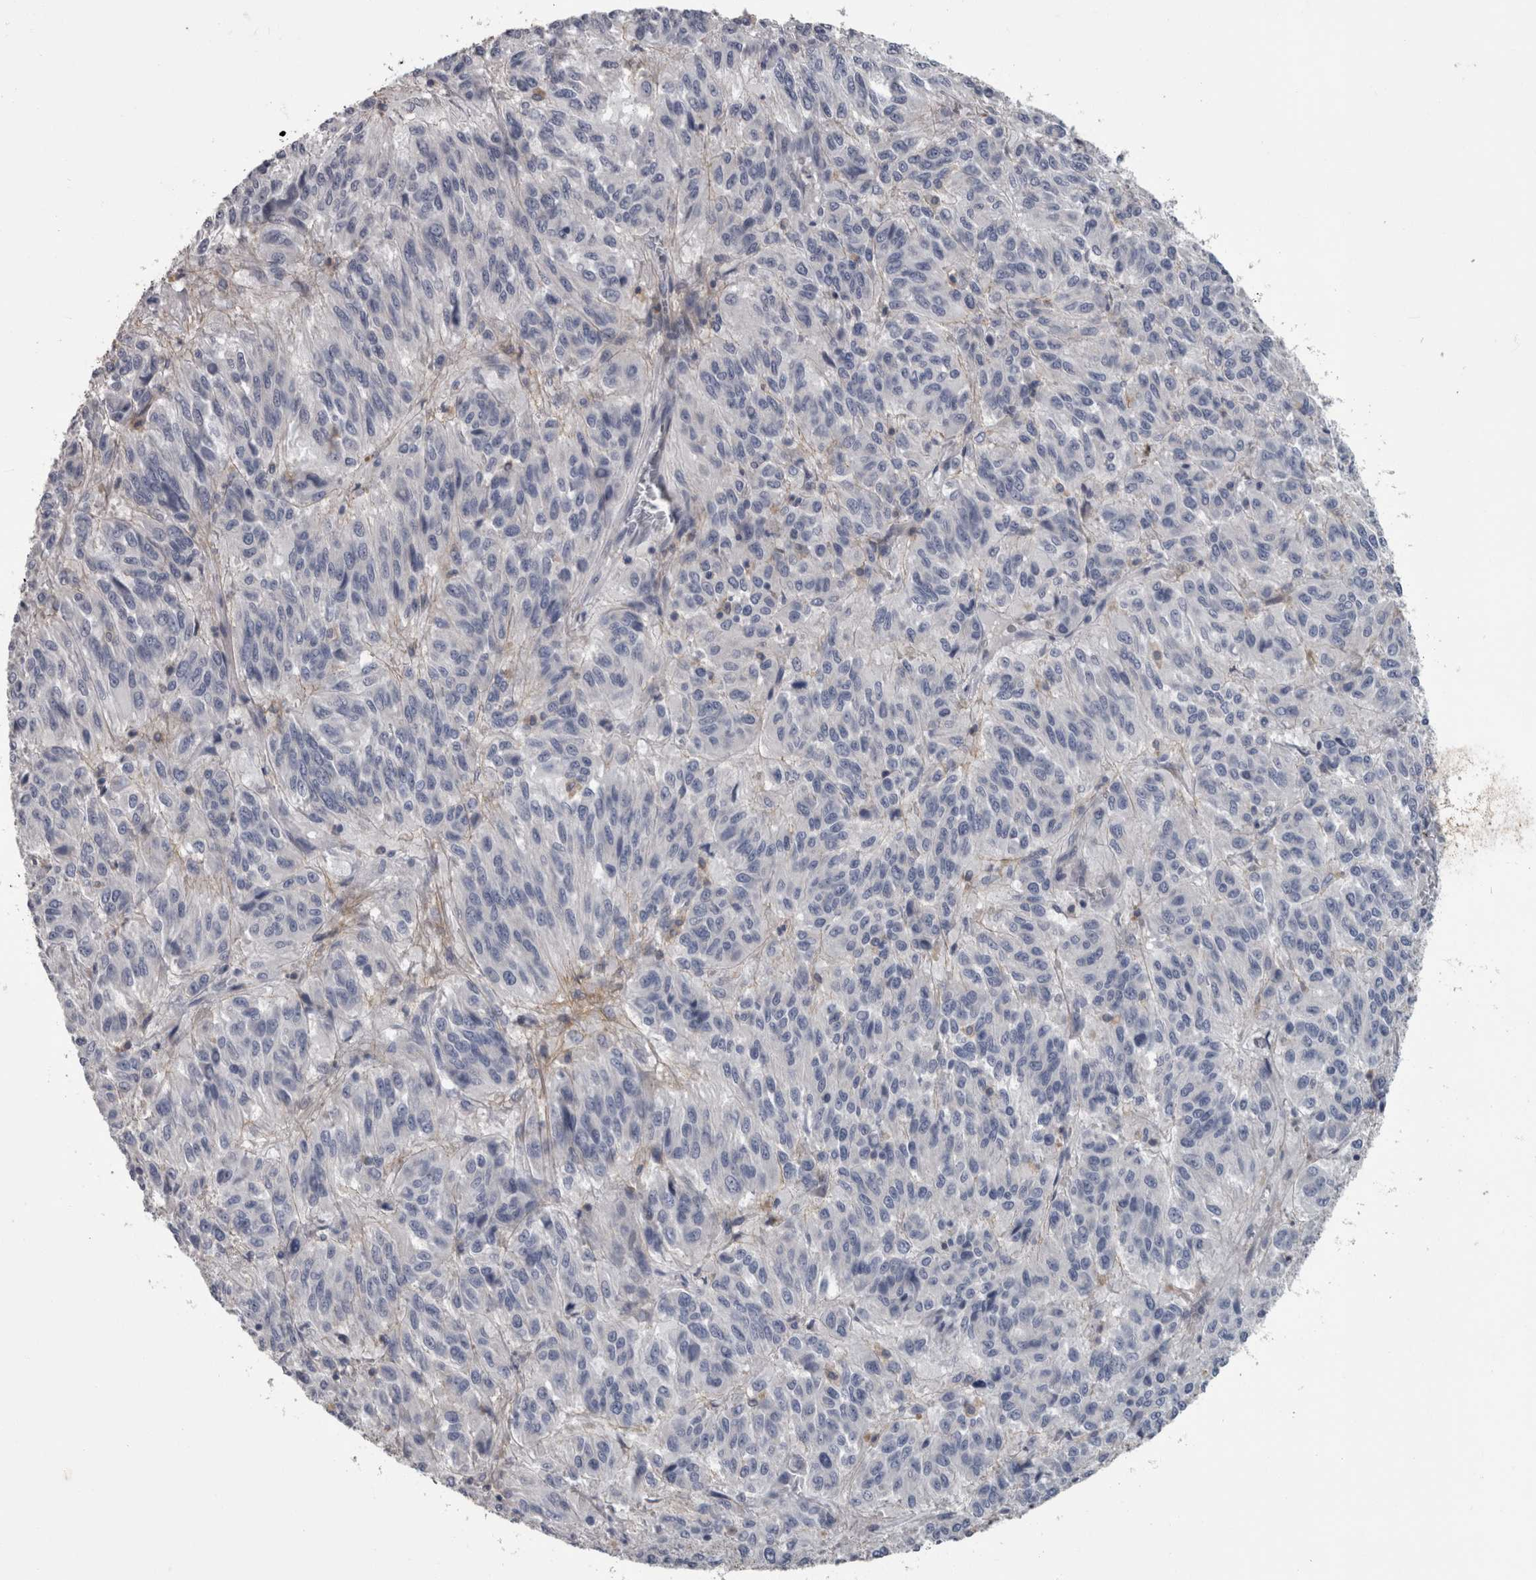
{"staining": {"intensity": "negative", "quantity": "none", "location": "none"}, "tissue": "melanoma", "cell_type": "Tumor cells", "image_type": "cancer", "snomed": [{"axis": "morphology", "description": "Malignant melanoma, Metastatic site"}, {"axis": "topography", "description": "Lung"}], "caption": "A high-resolution histopathology image shows IHC staining of melanoma, which shows no significant staining in tumor cells. (Immunohistochemistry (ihc), brightfield microscopy, high magnification).", "gene": "EFEMP2", "patient": {"sex": "male", "age": 64}}